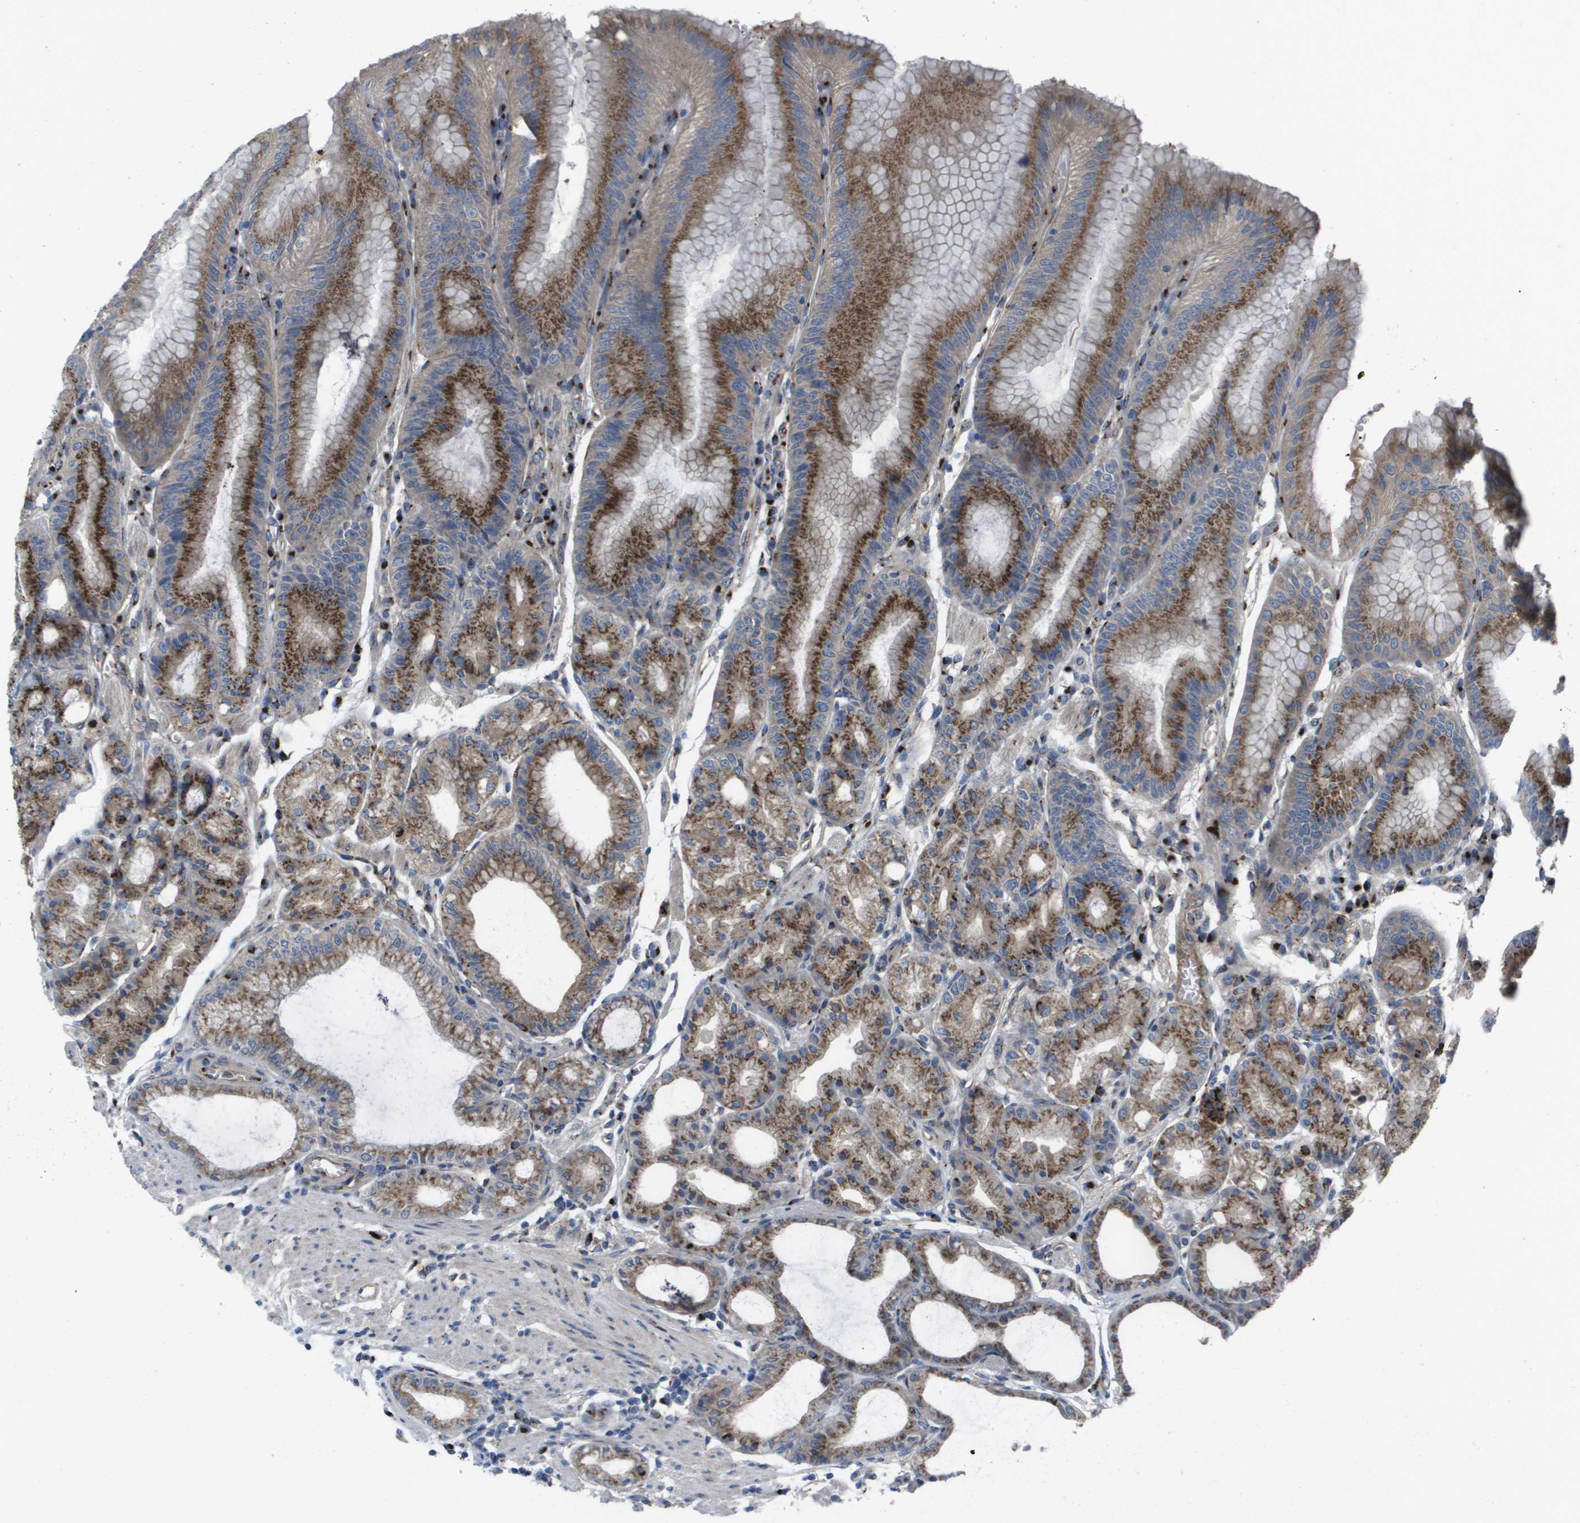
{"staining": {"intensity": "strong", "quantity": ">75%", "location": "cytoplasmic/membranous"}, "tissue": "stomach", "cell_type": "Glandular cells", "image_type": "normal", "snomed": [{"axis": "morphology", "description": "Normal tissue, NOS"}, {"axis": "topography", "description": "Stomach, lower"}], "caption": "Glandular cells reveal strong cytoplasmic/membranous positivity in approximately >75% of cells in benign stomach.", "gene": "QSOX2", "patient": {"sex": "male", "age": 71}}